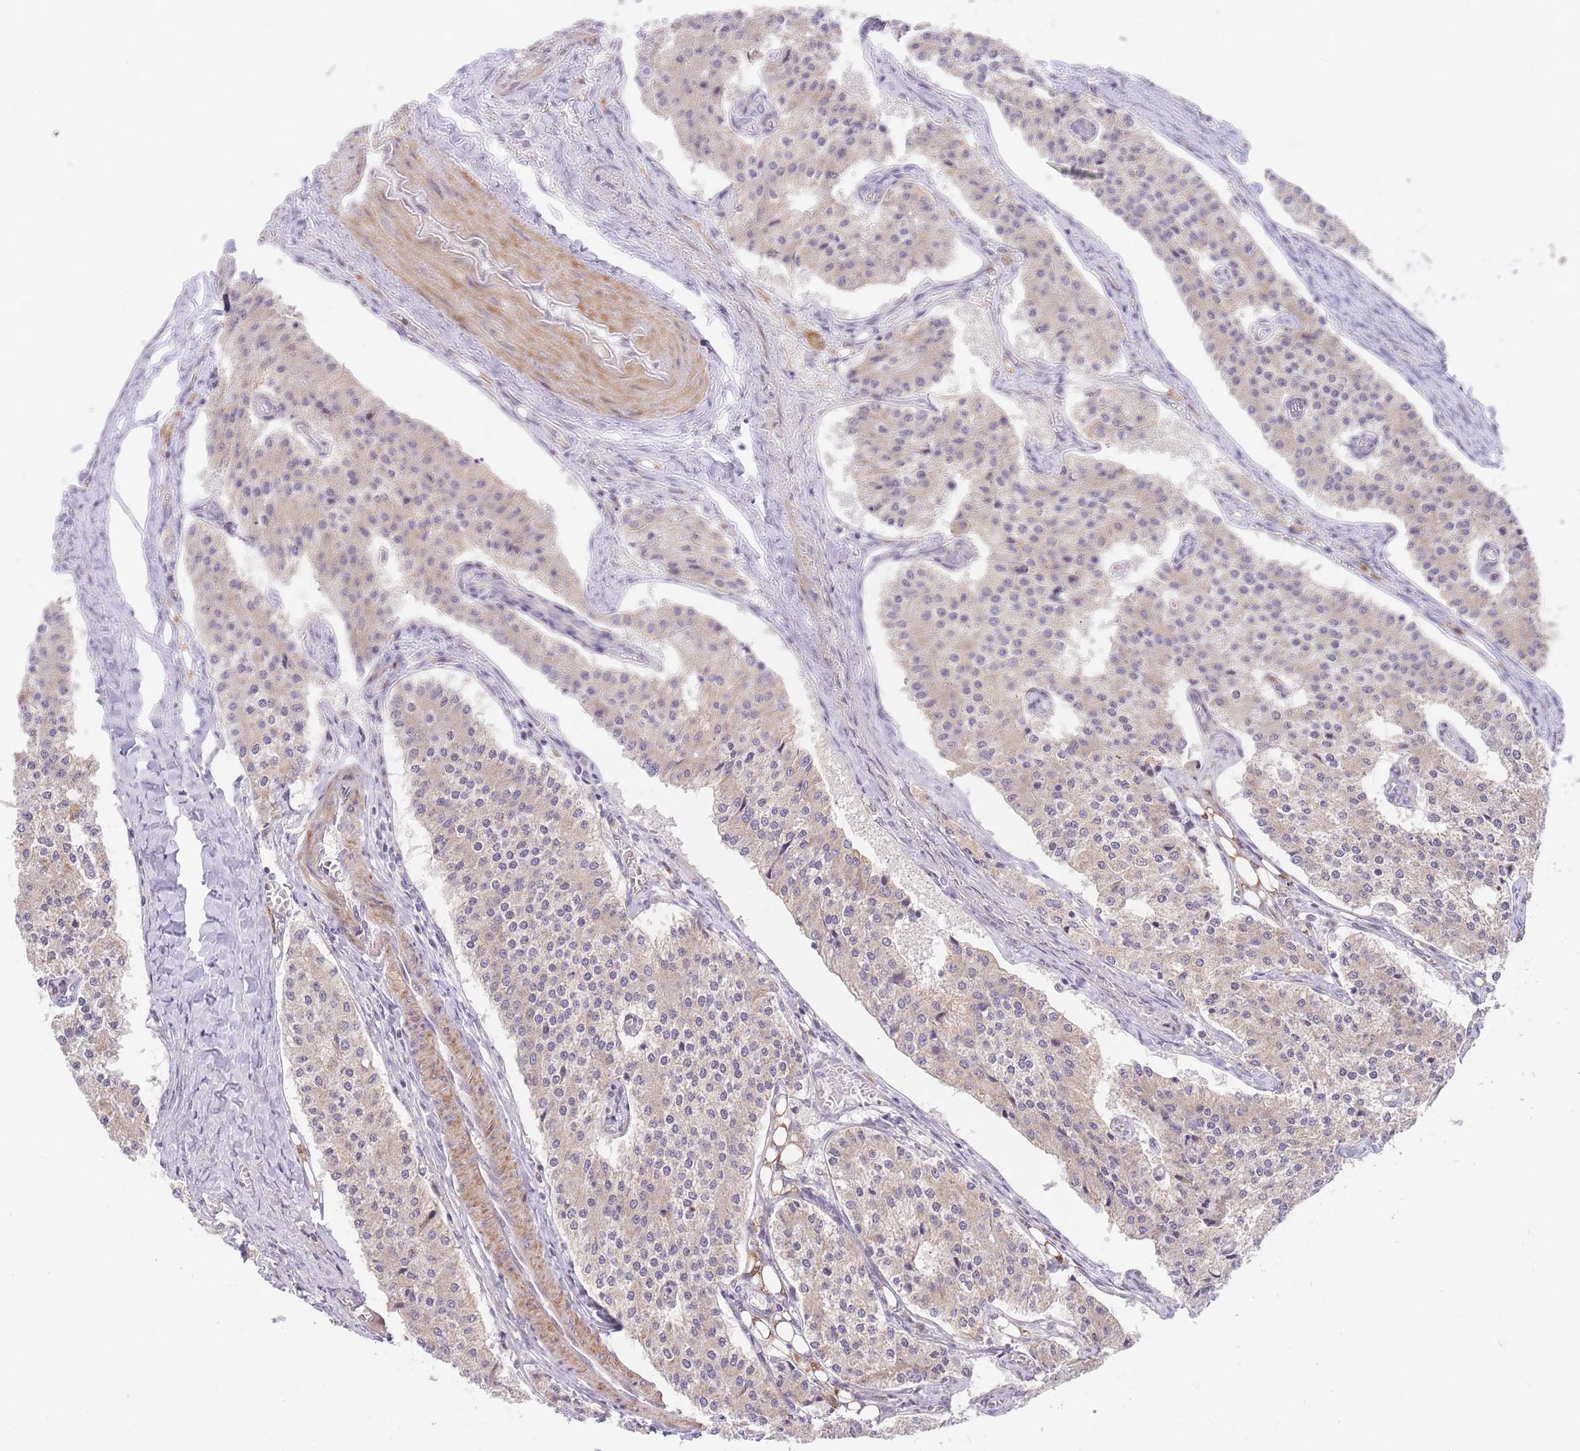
{"staining": {"intensity": "weak", "quantity": "<25%", "location": "cytoplasmic/membranous"}, "tissue": "carcinoid", "cell_type": "Tumor cells", "image_type": "cancer", "snomed": [{"axis": "morphology", "description": "Carcinoid, malignant, NOS"}, {"axis": "topography", "description": "Colon"}], "caption": "This is an immunohistochemistry image of carcinoid (malignant). There is no staining in tumor cells.", "gene": "SLC25A33", "patient": {"sex": "female", "age": 52}}